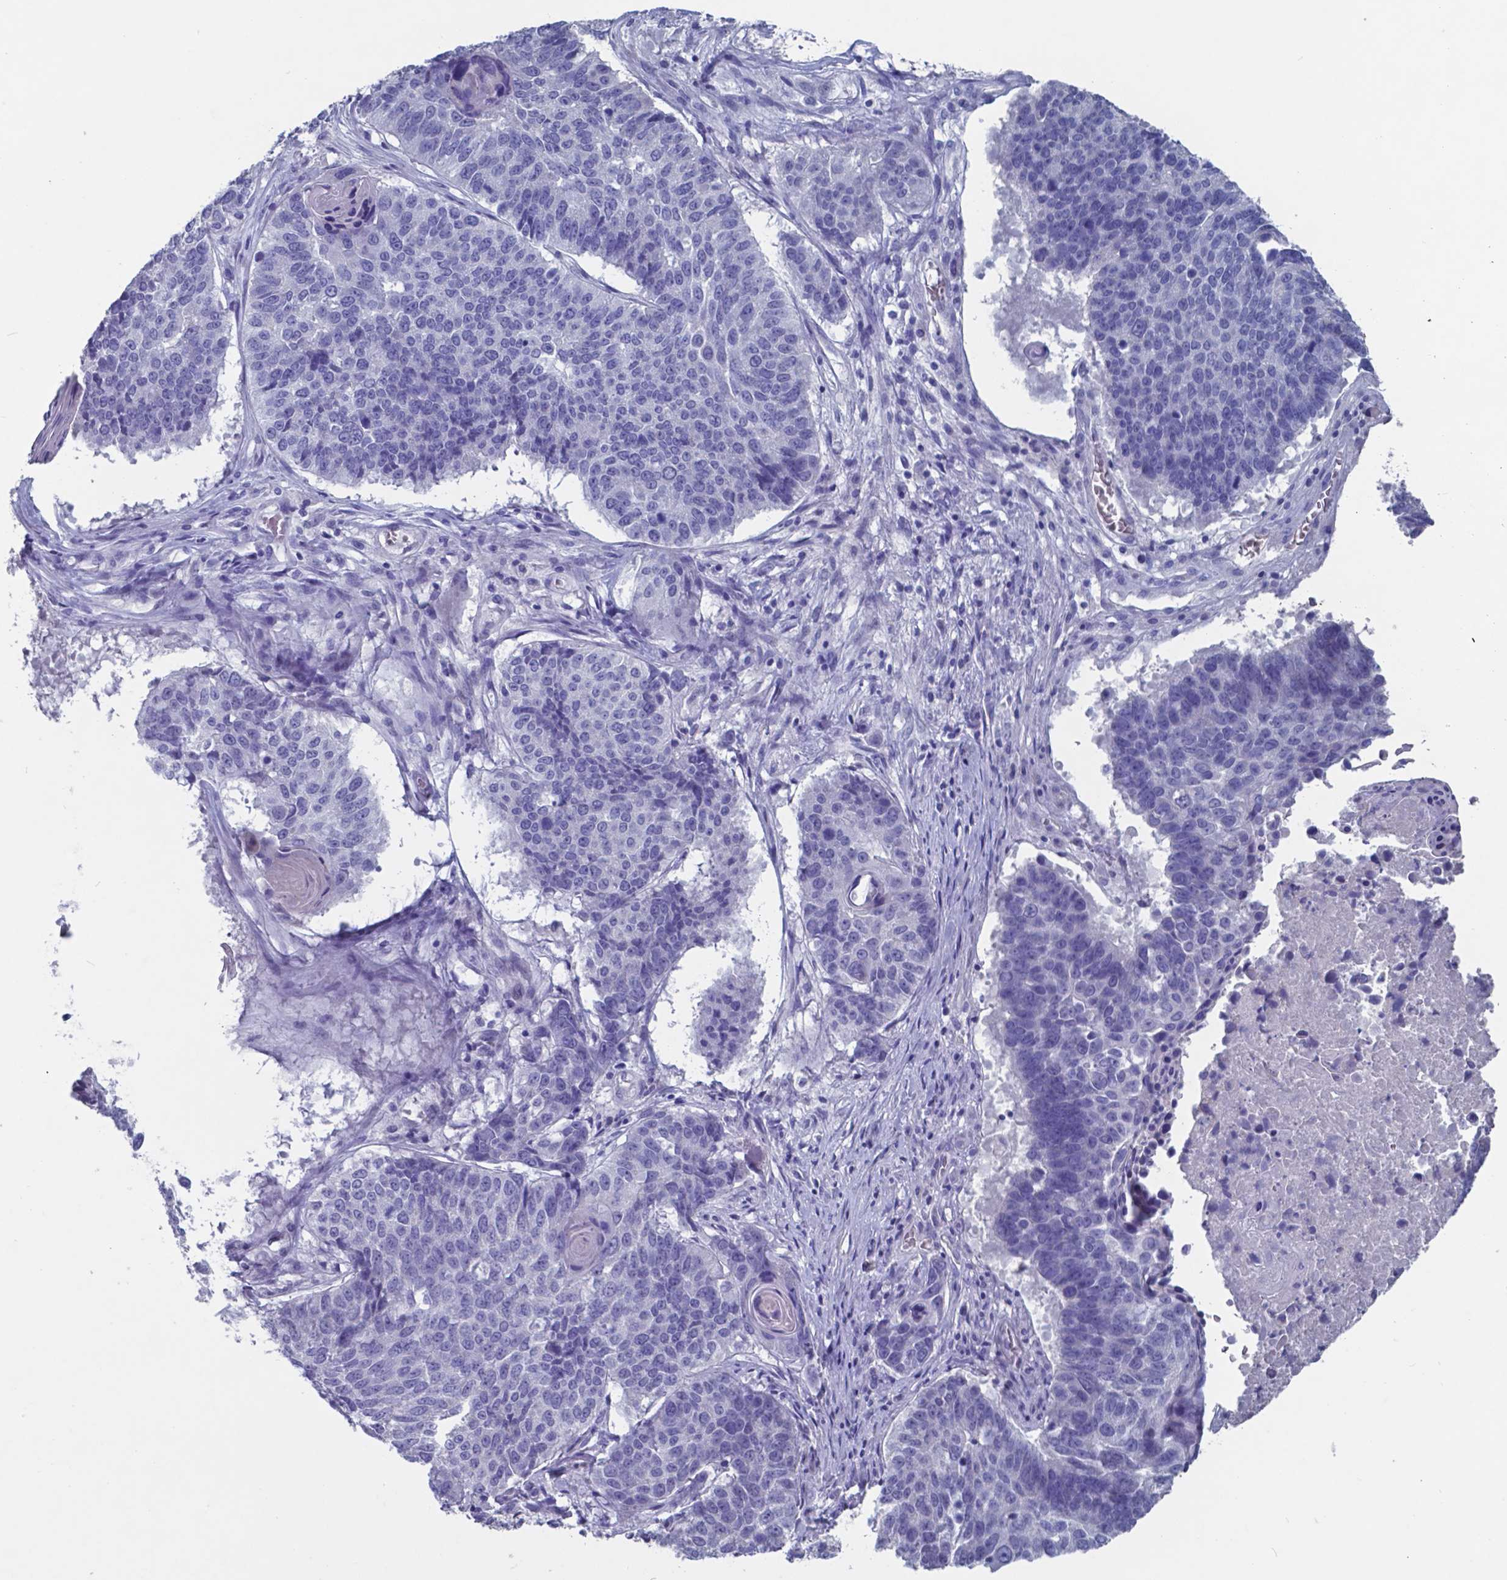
{"staining": {"intensity": "negative", "quantity": "none", "location": "none"}, "tissue": "lung cancer", "cell_type": "Tumor cells", "image_type": "cancer", "snomed": [{"axis": "morphology", "description": "Squamous cell carcinoma, NOS"}, {"axis": "topography", "description": "Lung"}], "caption": "IHC micrograph of neoplastic tissue: human squamous cell carcinoma (lung) stained with DAB (3,3'-diaminobenzidine) exhibits no significant protein positivity in tumor cells. The staining is performed using DAB (3,3'-diaminobenzidine) brown chromogen with nuclei counter-stained in using hematoxylin.", "gene": "TTR", "patient": {"sex": "male", "age": 73}}